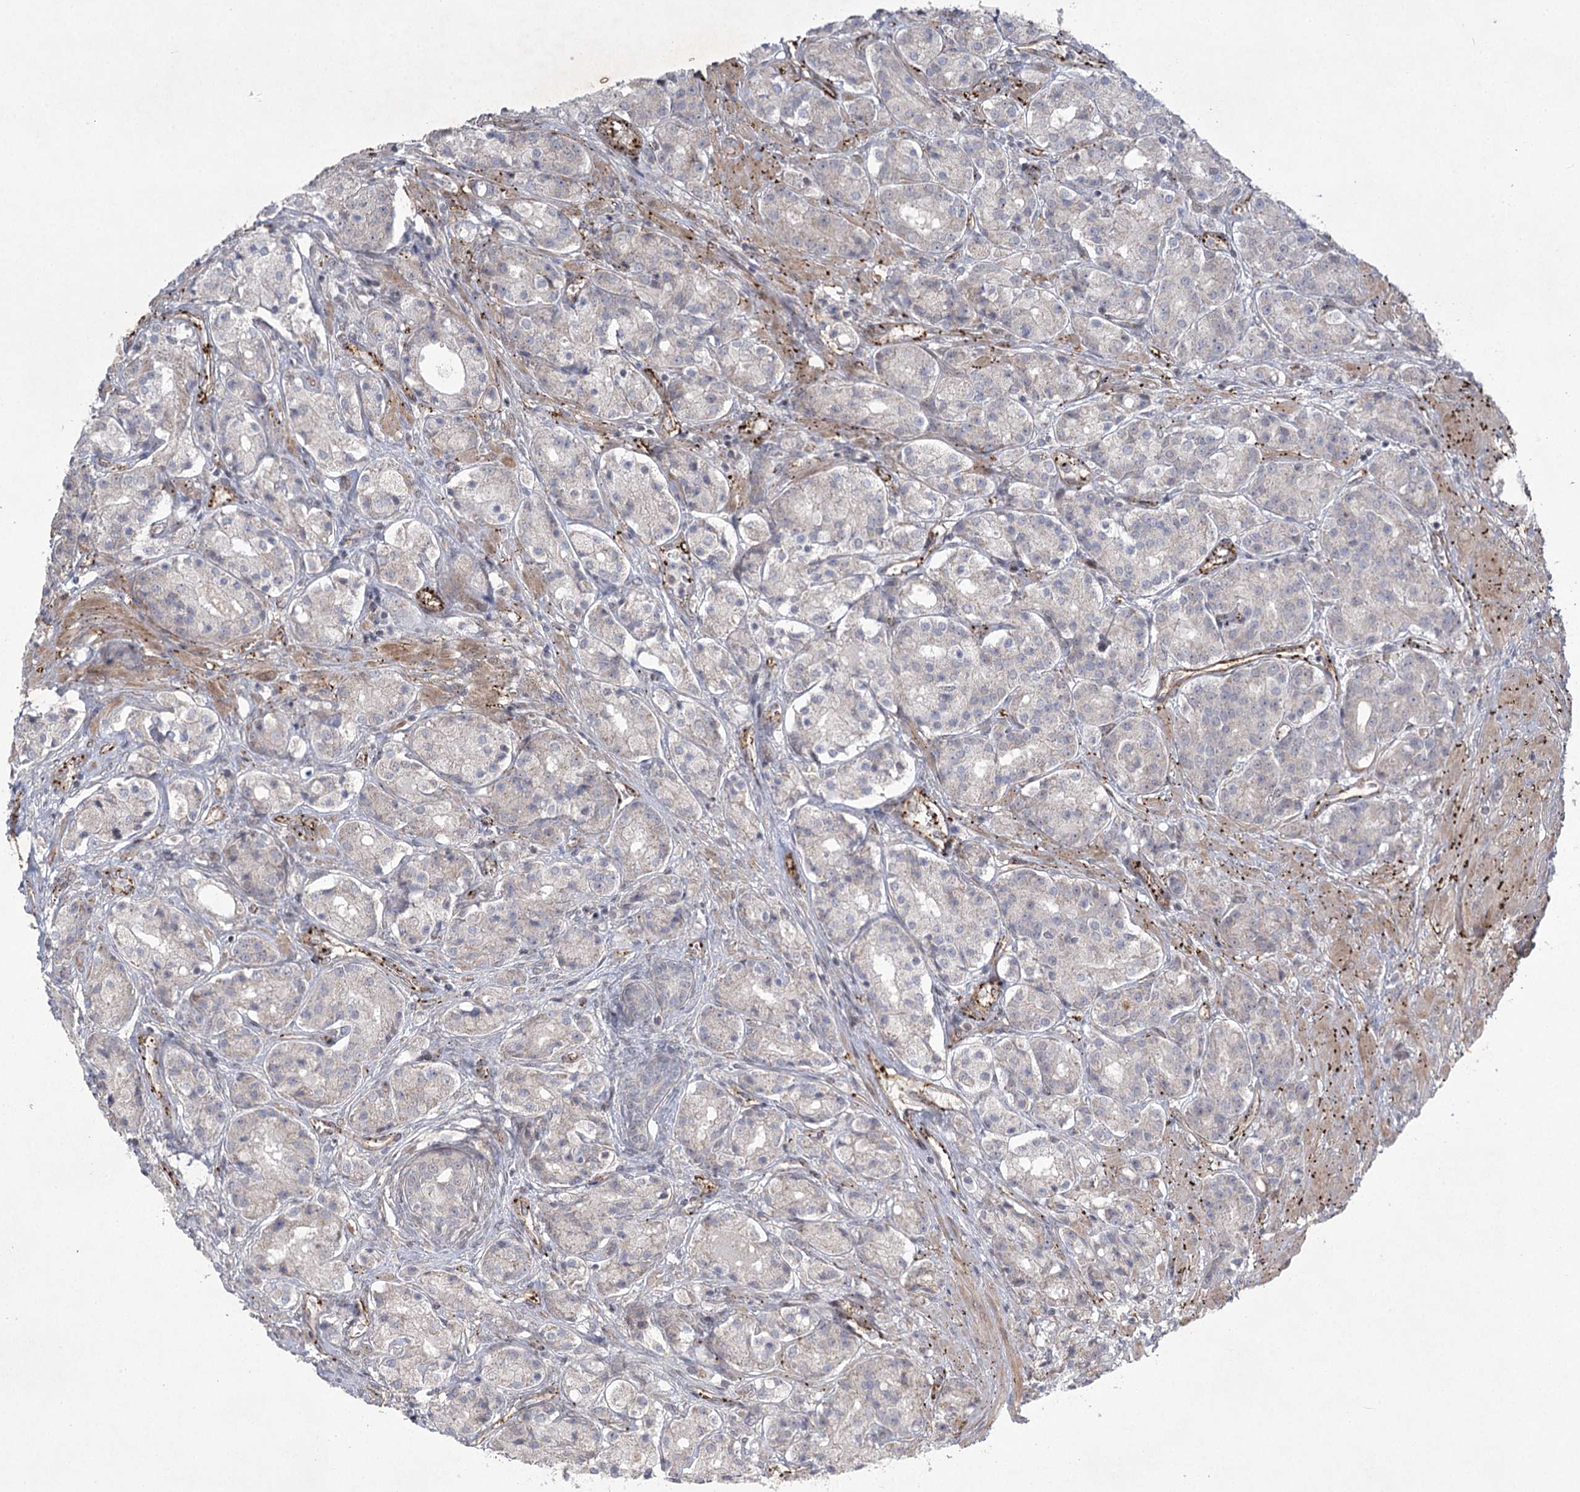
{"staining": {"intensity": "negative", "quantity": "none", "location": "none"}, "tissue": "prostate cancer", "cell_type": "Tumor cells", "image_type": "cancer", "snomed": [{"axis": "morphology", "description": "Adenocarcinoma, High grade"}, {"axis": "topography", "description": "Prostate"}], "caption": "Immunohistochemistry histopathology image of neoplastic tissue: prostate cancer (high-grade adenocarcinoma) stained with DAB exhibits no significant protein positivity in tumor cells.", "gene": "AMTN", "patient": {"sex": "male", "age": 60}}